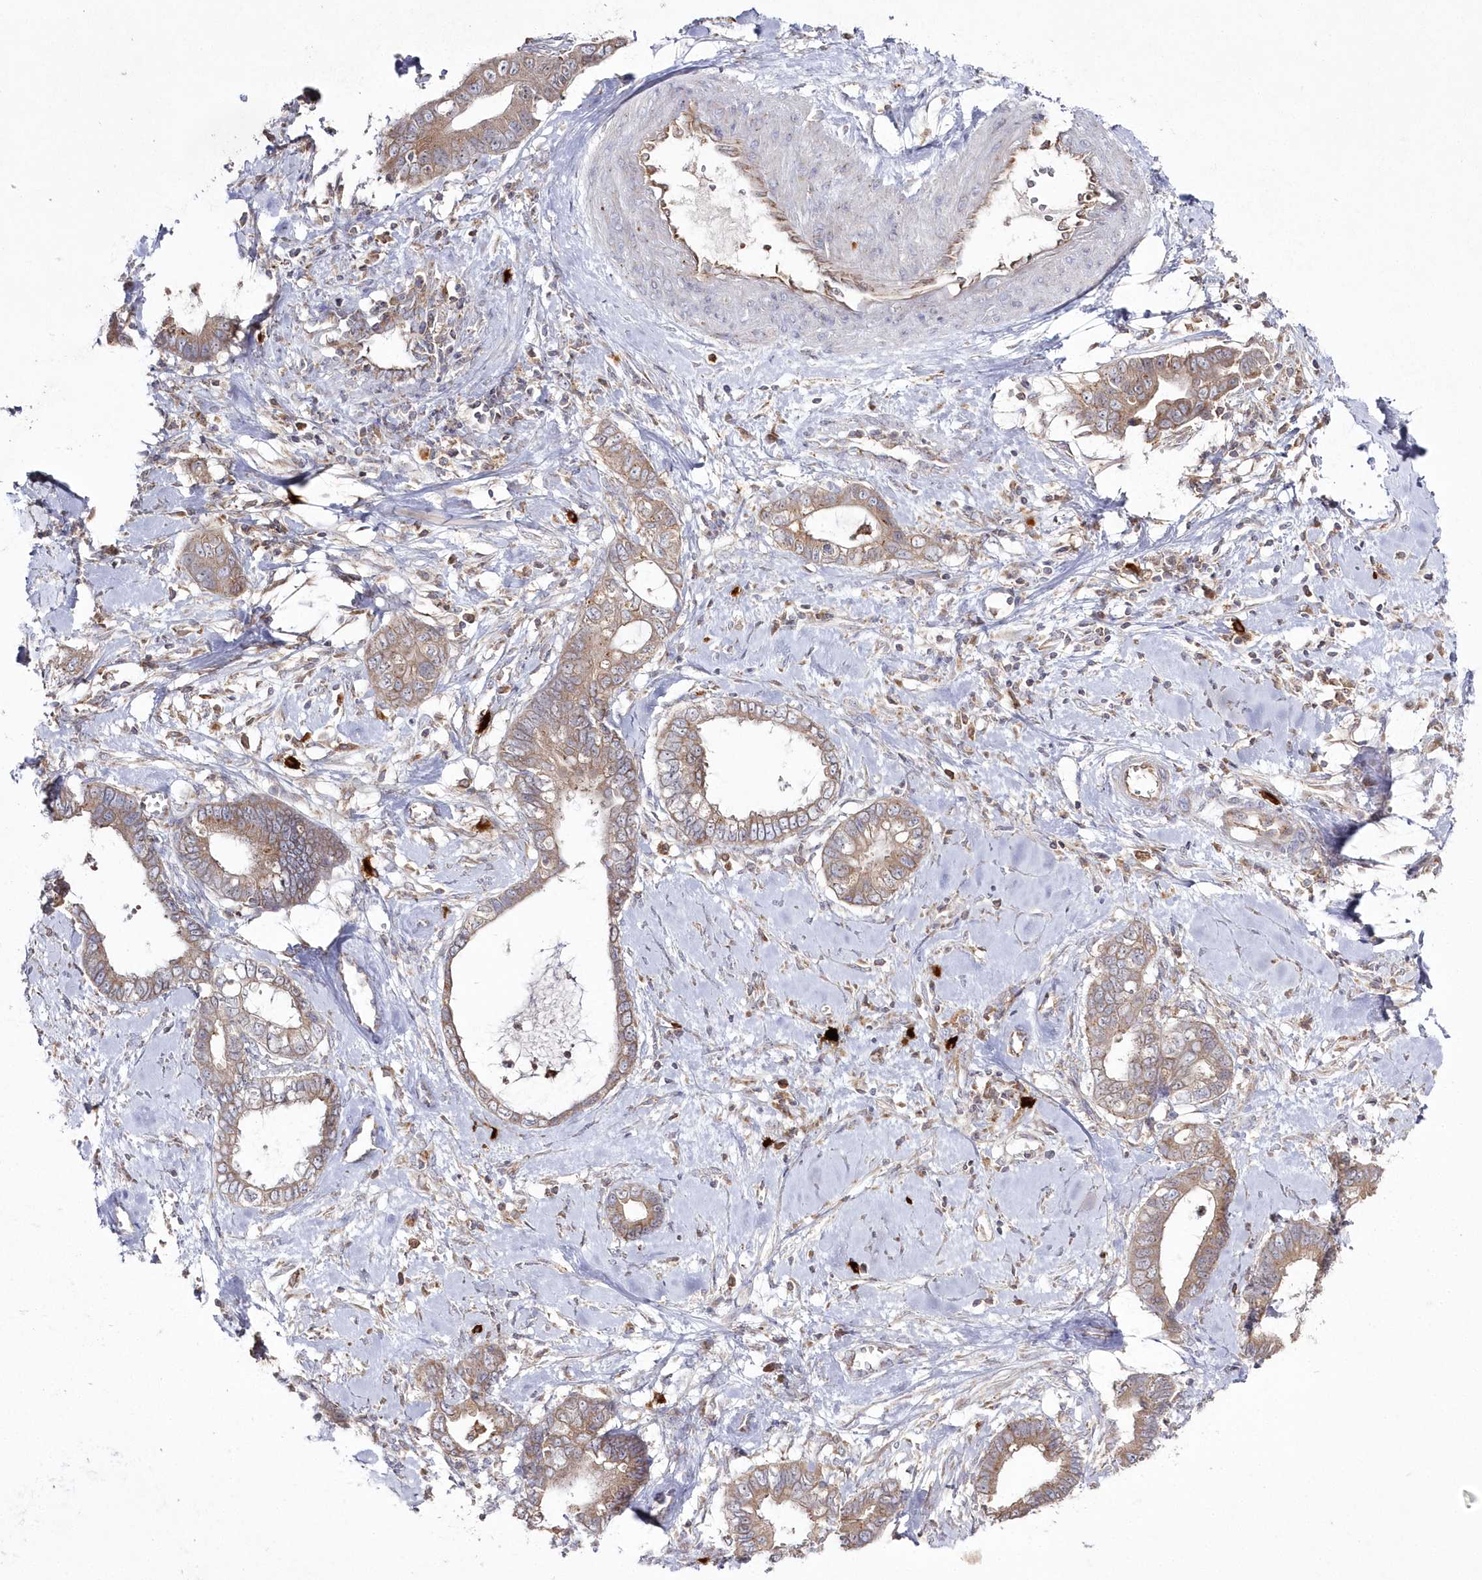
{"staining": {"intensity": "moderate", "quantity": ">75%", "location": "cytoplasmic/membranous"}, "tissue": "cervical cancer", "cell_type": "Tumor cells", "image_type": "cancer", "snomed": [{"axis": "morphology", "description": "Adenocarcinoma, NOS"}, {"axis": "topography", "description": "Cervix"}], "caption": "Cervical adenocarcinoma stained for a protein displays moderate cytoplasmic/membranous positivity in tumor cells.", "gene": "ARSB", "patient": {"sex": "female", "age": 44}}